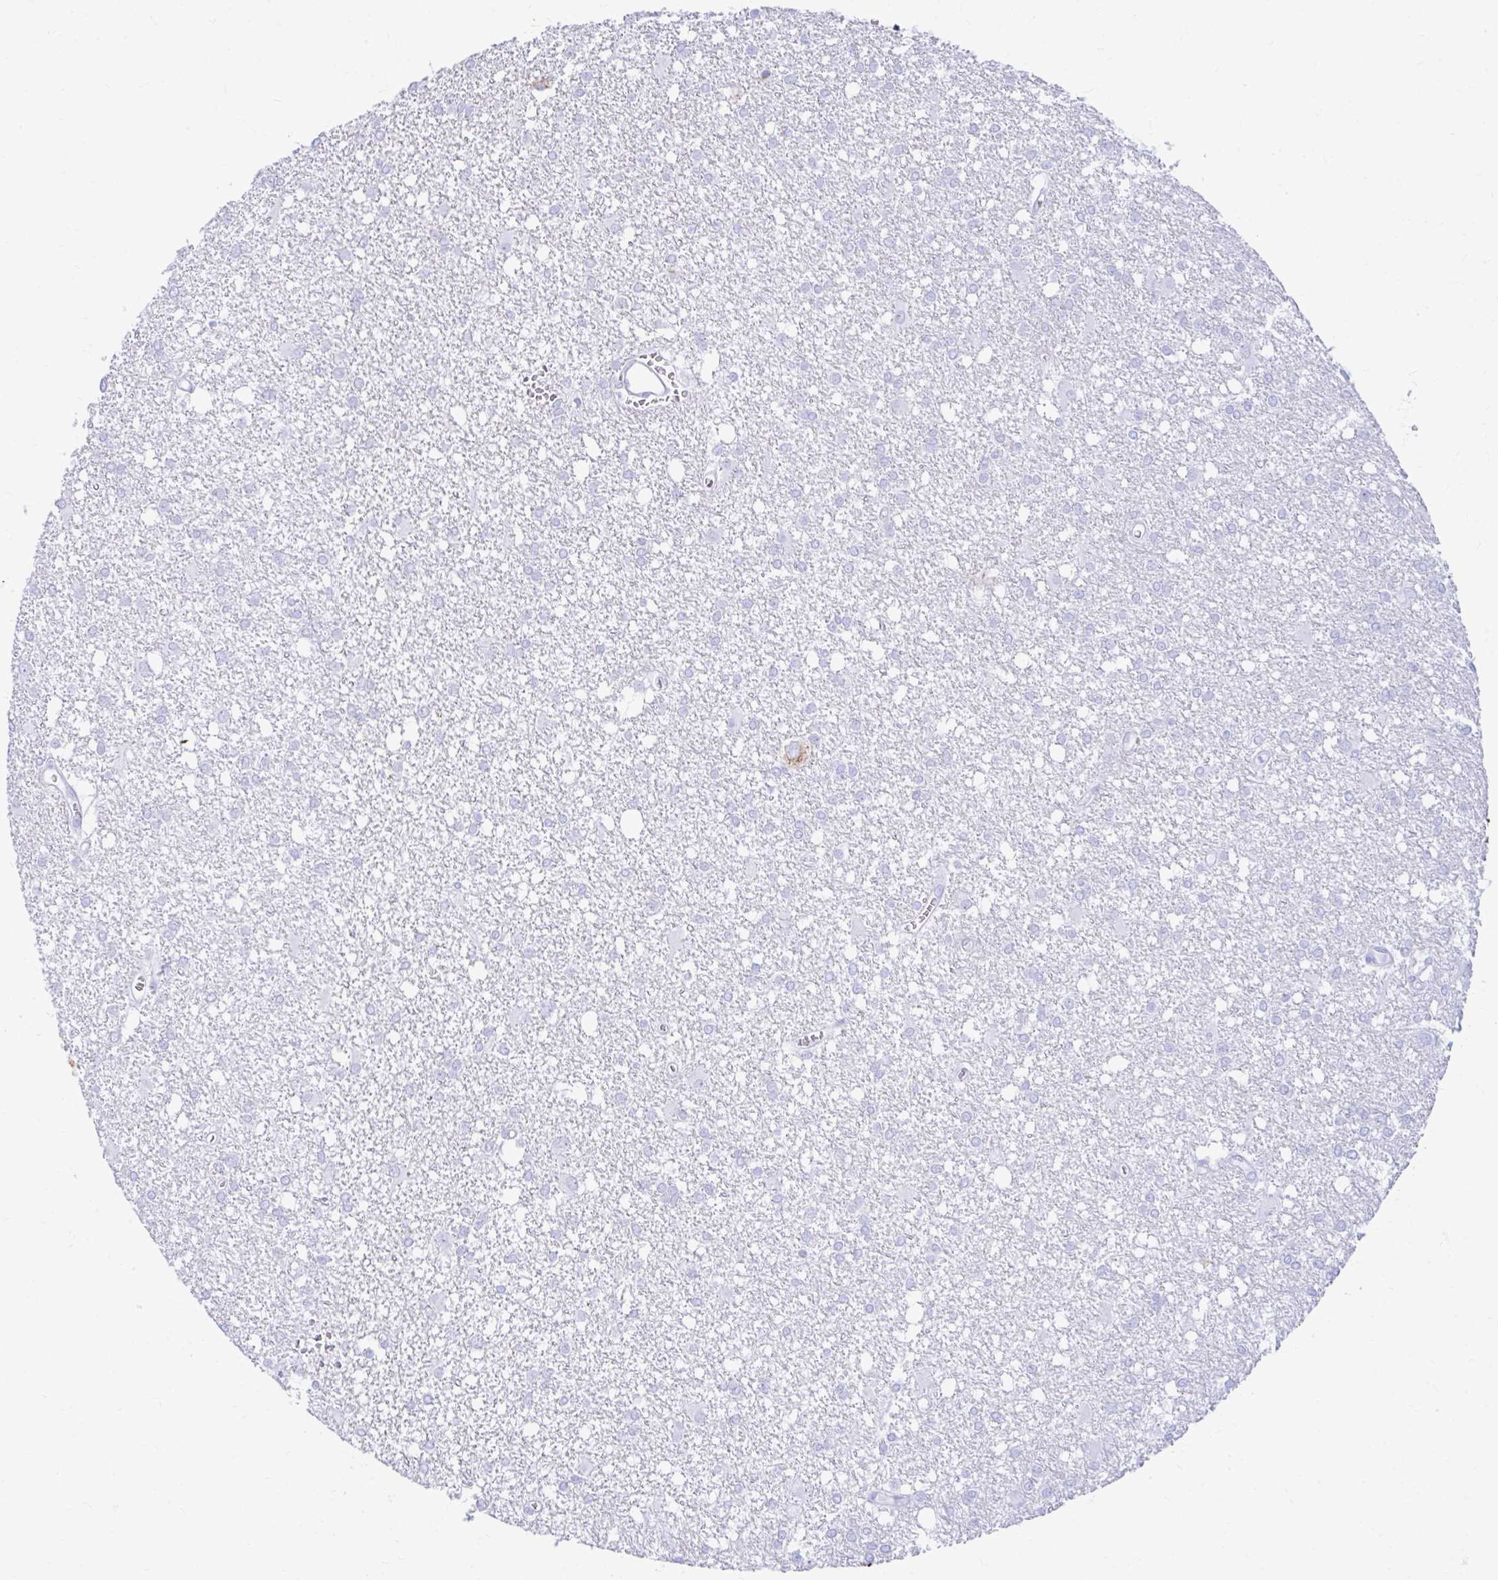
{"staining": {"intensity": "negative", "quantity": "none", "location": "none"}, "tissue": "glioma", "cell_type": "Tumor cells", "image_type": "cancer", "snomed": [{"axis": "morphology", "description": "Glioma, malignant, High grade"}, {"axis": "topography", "description": "Brain"}], "caption": "The micrograph displays no staining of tumor cells in glioma.", "gene": "NSG2", "patient": {"sex": "male", "age": 48}}